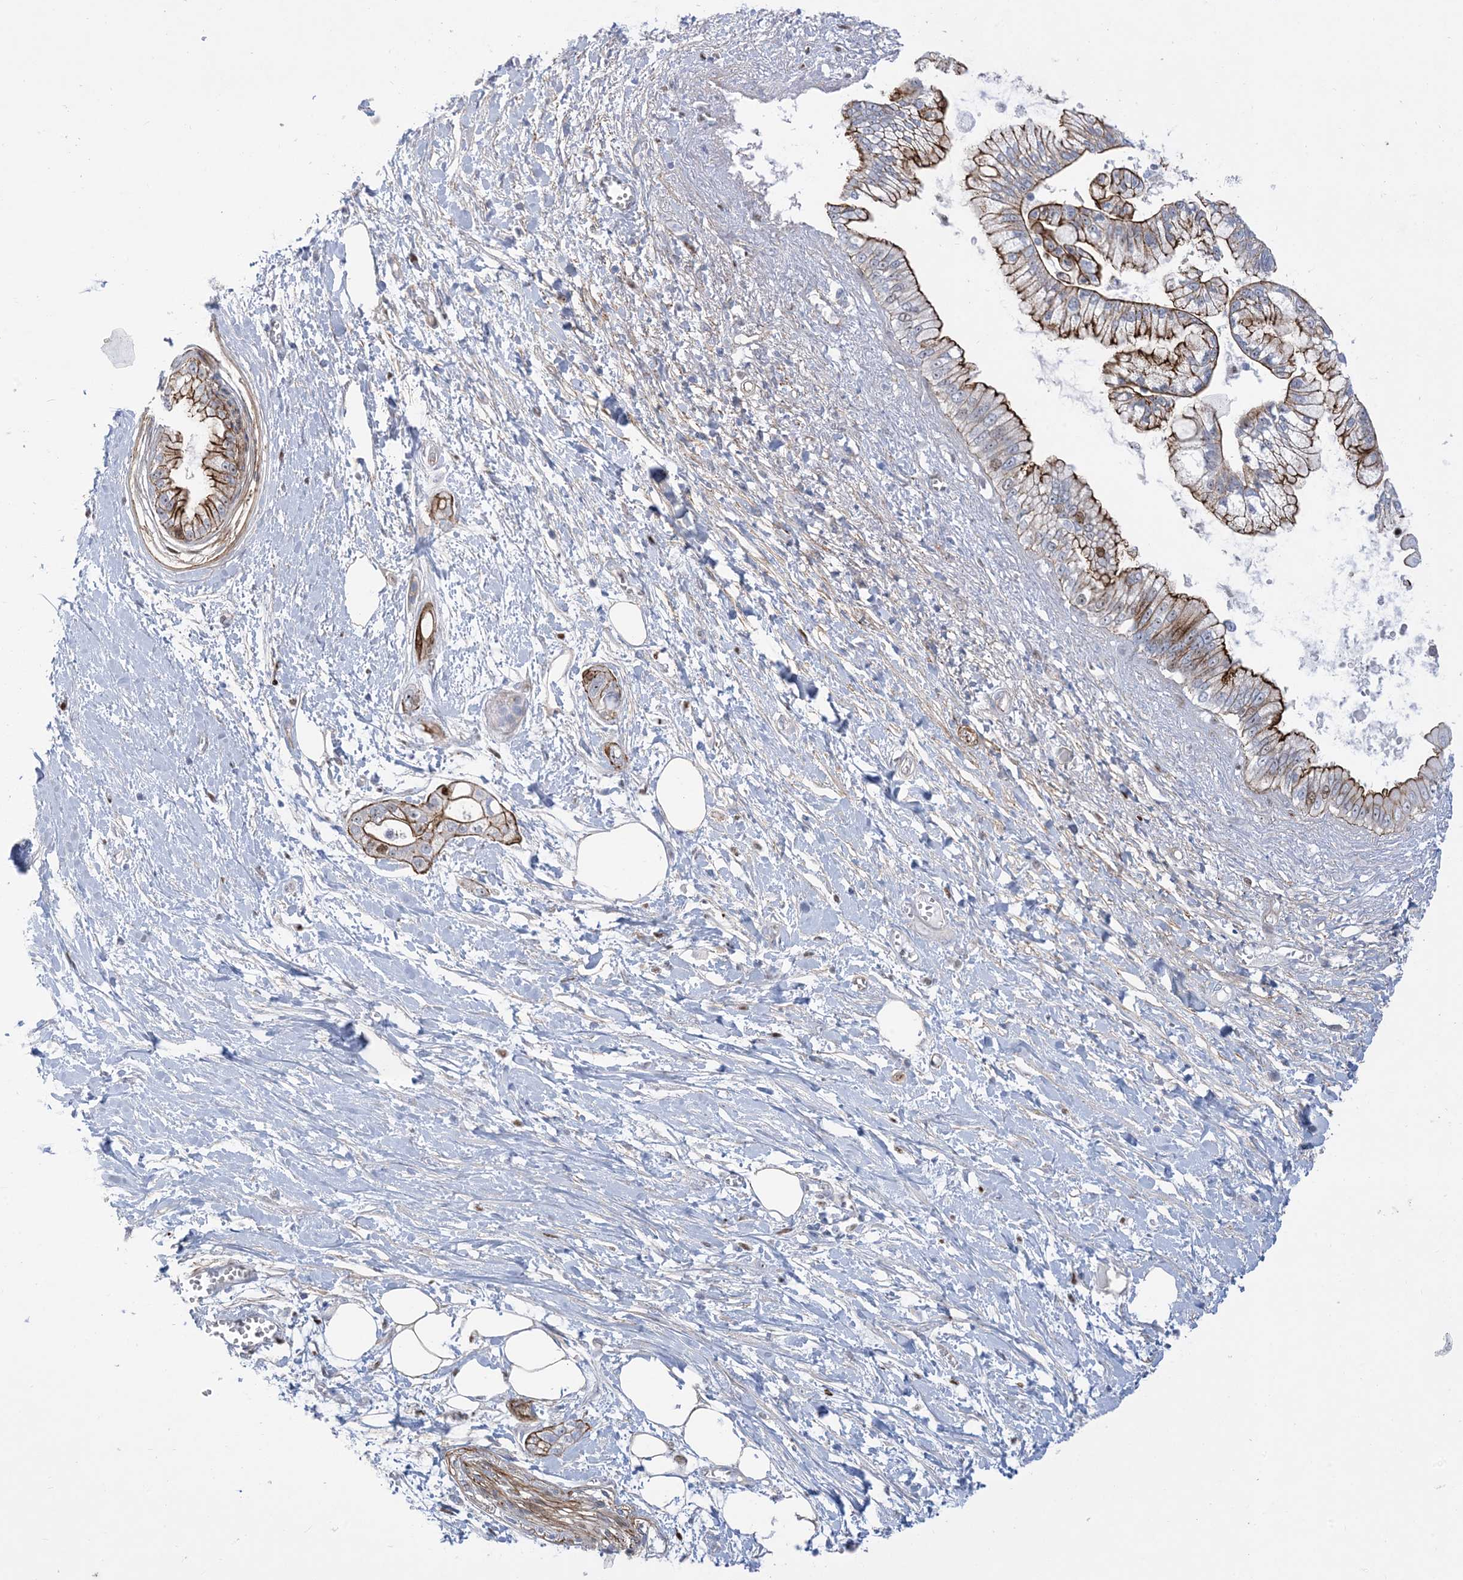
{"staining": {"intensity": "strong", "quantity": ">75%", "location": "cytoplasmic/membranous"}, "tissue": "pancreatic cancer", "cell_type": "Tumor cells", "image_type": "cancer", "snomed": [{"axis": "morphology", "description": "Adenocarcinoma, NOS"}, {"axis": "topography", "description": "Pancreas"}], "caption": "Immunohistochemistry photomicrograph of human pancreatic cancer (adenocarcinoma) stained for a protein (brown), which exhibits high levels of strong cytoplasmic/membranous expression in about >75% of tumor cells.", "gene": "MARS2", "patient": {"sex": "male", "age": 68}}